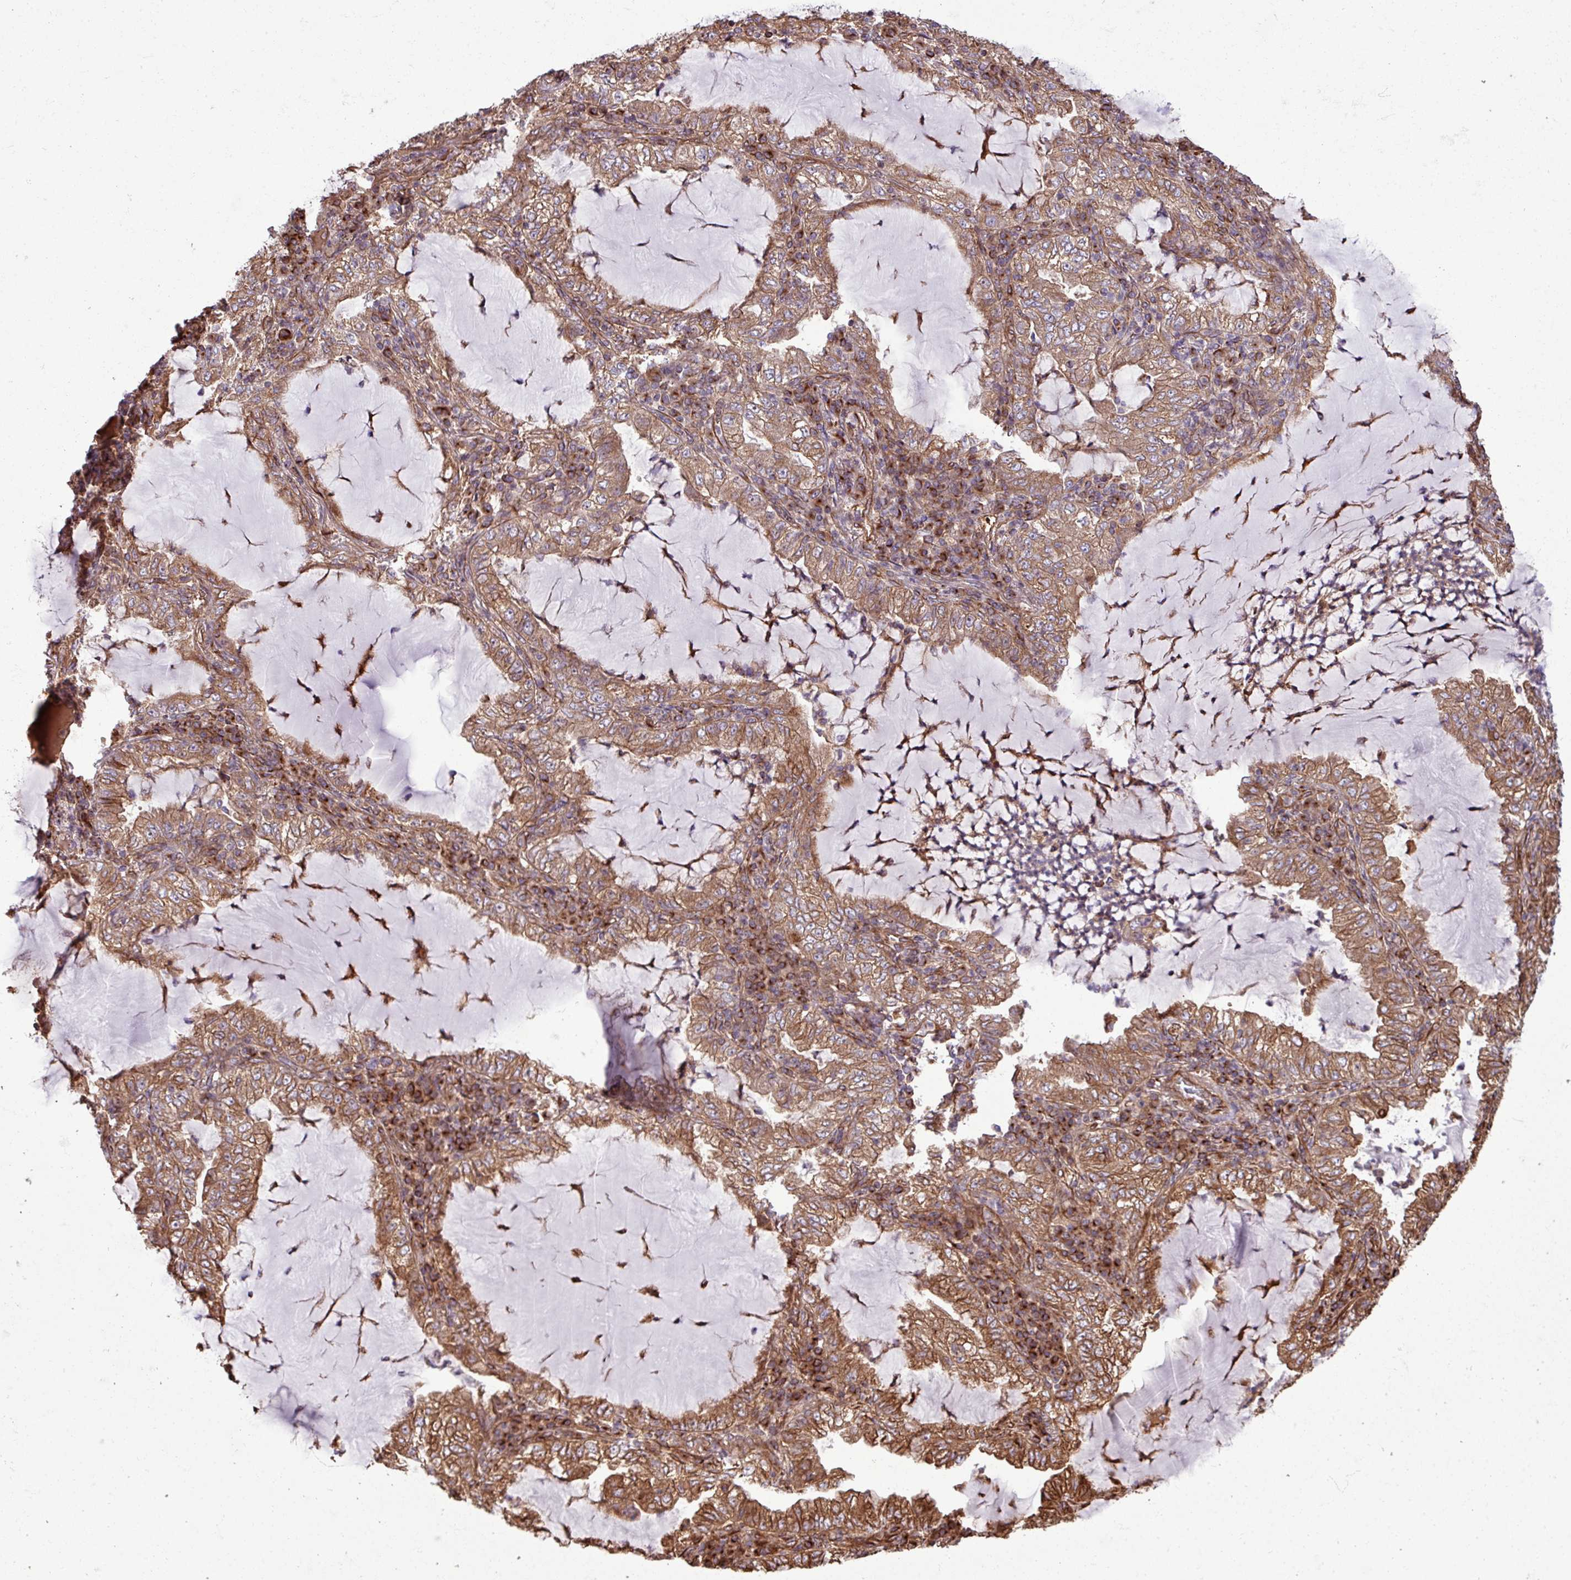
{"staining": {"intensity": "moderate", "quantity": ">75%", "location": "cytoplasmic/membranous"}, "tissue": "lung cancer", "cell_type": "Tumor cells", "image_type": "cancer", "snomed": [{"axis": "morphology", "description": "Adenocarcinoma, NOS"}, {"axis": "topography", "description": "Lung"}], "caption": "A photomicrograph showing moderate cytoplasmic/membranous positivity in approximately >75% of tumor cells in lung cancer, as visualized by brown immunohistochemical staining.", "gene": "ZNF300", "patient": {"sex": "female", "age": 73}}